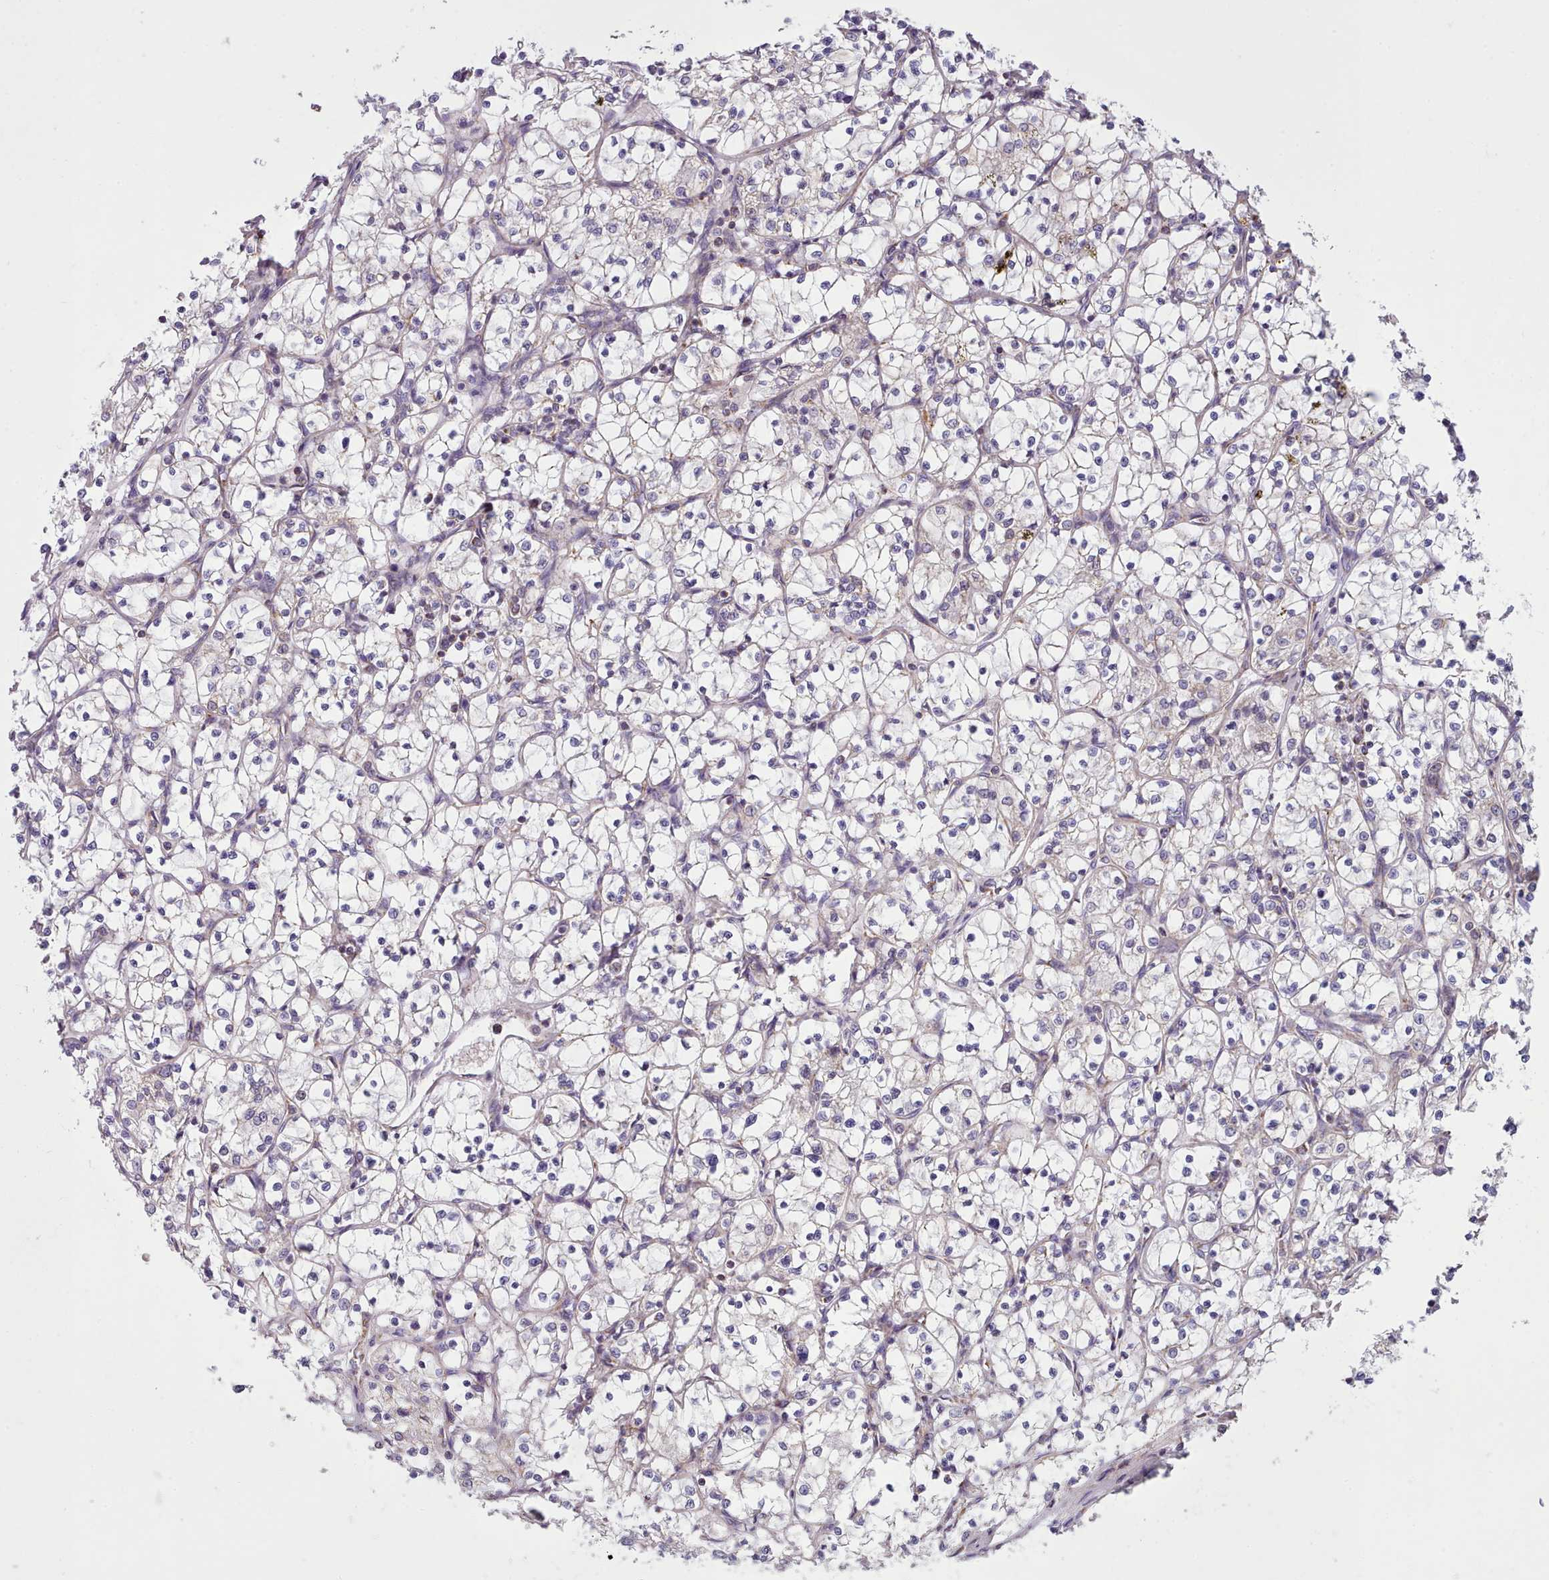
{"staining": {"intensity": "moderate", "quantity": "25%-75%", "location": "cytoplasmic/membranous"}, "tissue": "renal cancer", "cell_type": "Tumor cells", "image_type": "cancer", "snomed": [{"axis": "morphology", "description": "Adenocarcinoma, NOS"}, {"axis": "topography", "description": "Kidney"}], "caption": "A brown stain highlights moderate cytoplasmic/membranous positivity of a protein in renal cancer tumor cells.", "gene": "SRP54", "patient": {"sex": "female", "age": 69}}